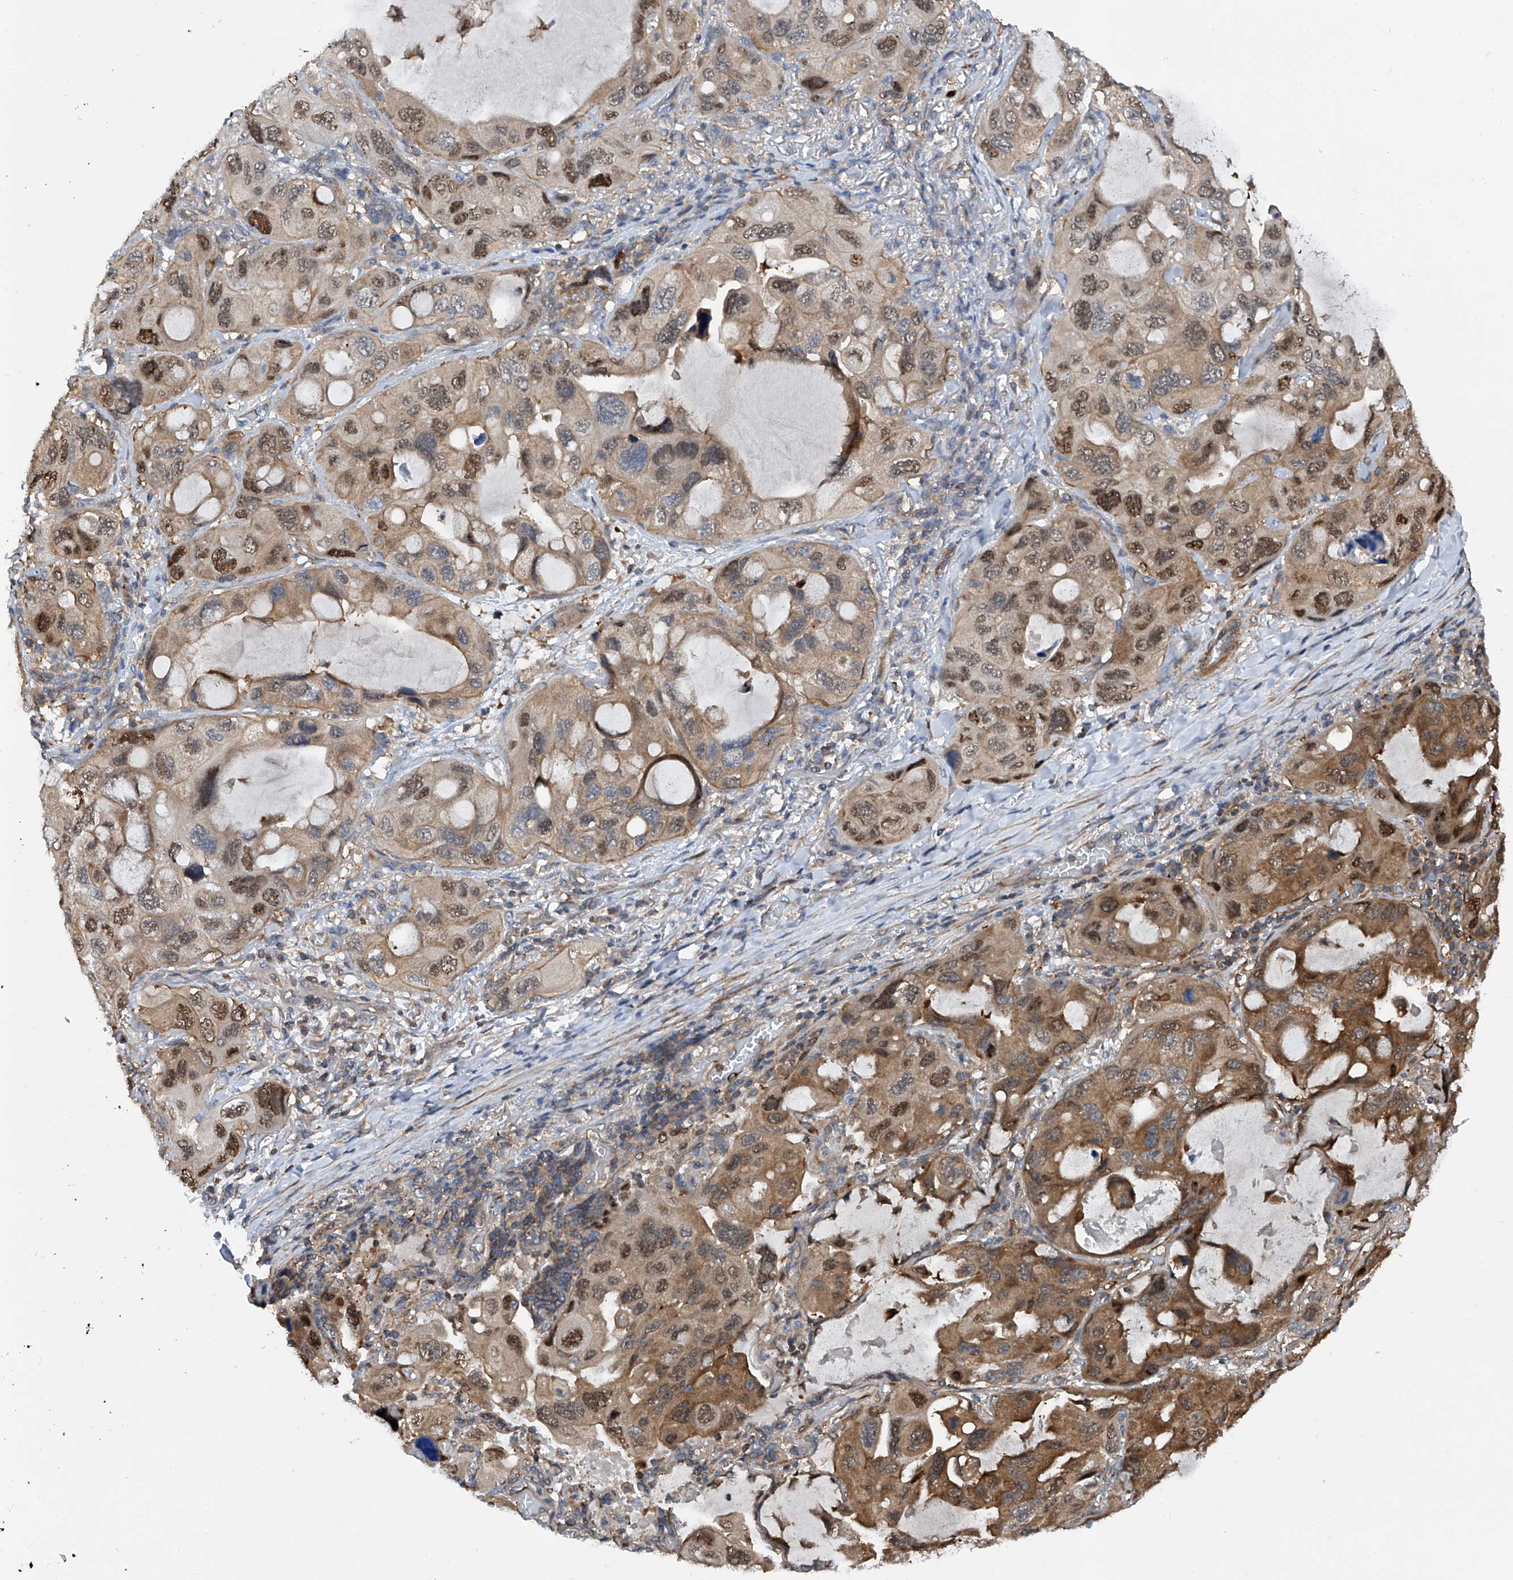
{"staining": {"intensity": "moderate", "quantity": ">75%", "location": "cytoplasmic/membranous,nuclear"}, "tissue": "lung cancer", "cell_type": "Tumor cells", "image_type": "cancer", "snomed": [{"axis": "morphology", "description": "Squamous cell carcinoma, NOS"}, {"axis": "topography", "description": "Lung"}], "caption": "A brown stain shows moderate cytoplasmic/membranous and nuclear staining of a protein in lung squamous cell carcinoma tumor cells. The protein of interest is stained brown, and the nuclei are stained in blue (DAB IHC with brightfield microscopy, high magnification).", "gene": "NT5C3A", "patient": {"sex": "female", "age": 73}}